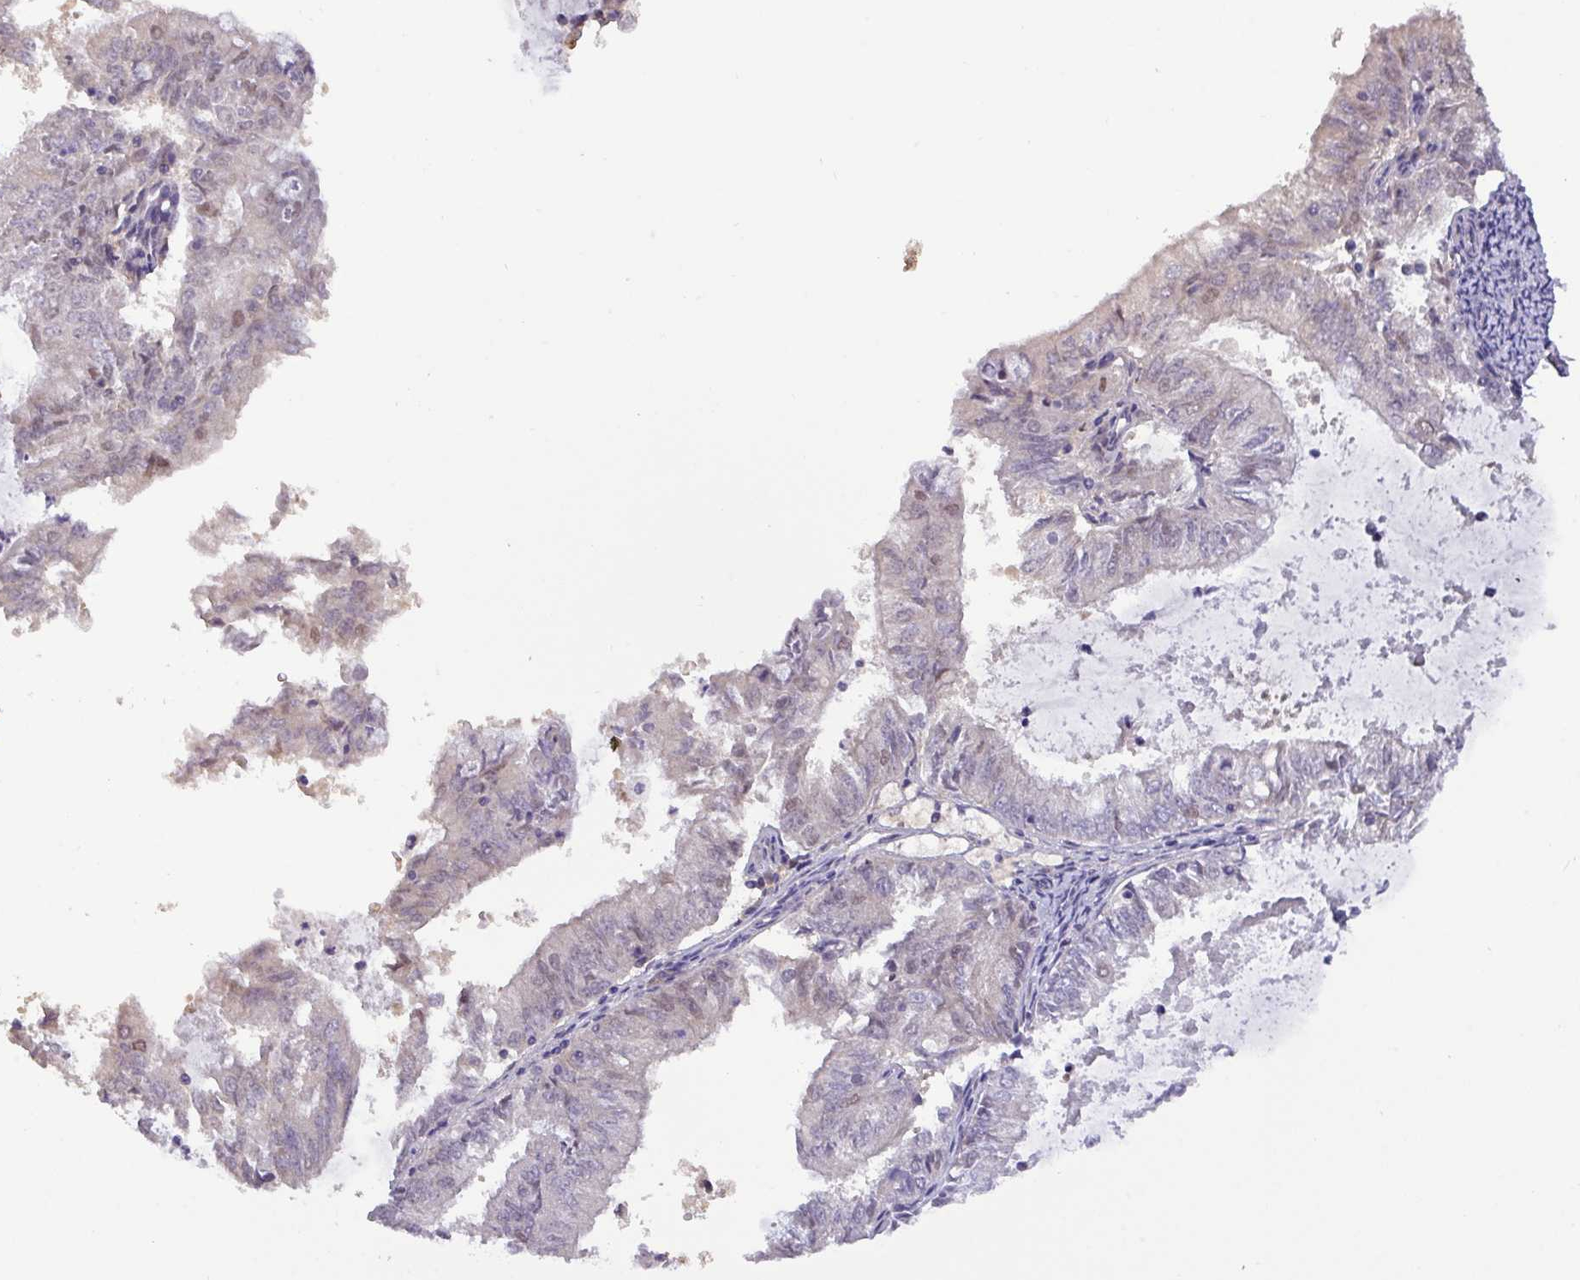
{"staining": {"intensity": "weak", "quantity": "<25%", "location": "nuclear"}, "tissue": "endometrial cancer", "cell_type": "Tumor cells", "image_type": "cancer", "snomed": [{"axis": "morphology", "description": "Adenocarcinoma, NOS"}, {"axis": "topography", "description": "Endometrium"}], "caption": "Endometrial adenocarcinoma stained for a protein using IHC reveals no expression tumor cells.", "gene": "RIPPLY1", "patient": {"sex": "female", "age": 57}}